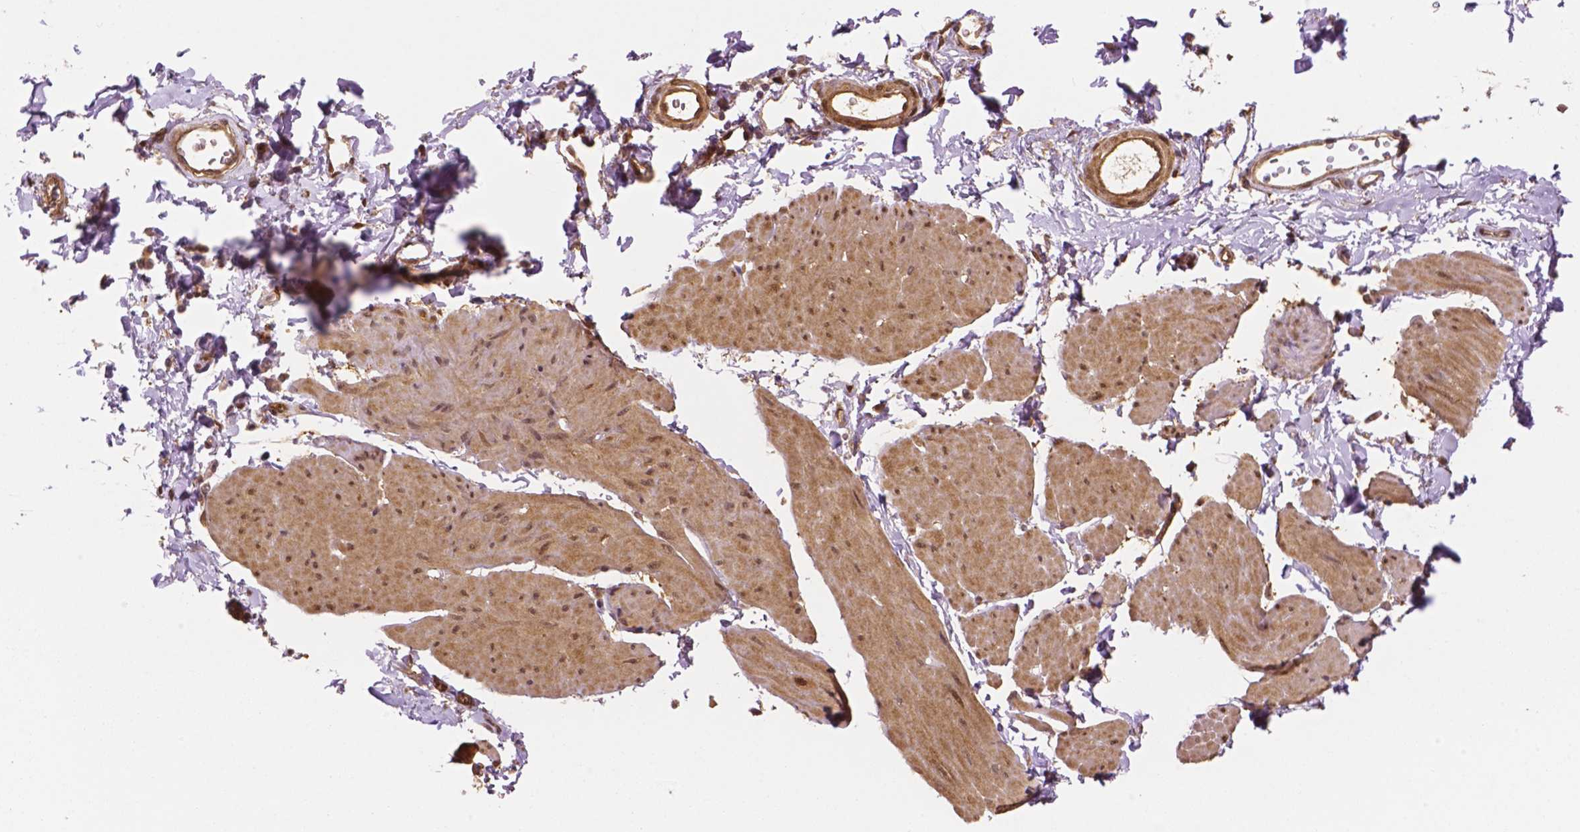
{"staining": {"intensity": "moderate", "quantity": ">75%", "location": "cytoplasmic/membranous,nuclear"}, "tissue": "smooth muscle", "cell_type": "Smooth muscle cells", "image_type": "normal", "snomed": [{"axis": "morphology", "description": "Normal tissue, NOS"}, {"axis": "topography", "description": "Adipose tissue"}, {"axis": "topography", "description": "Smooth muscle"}, {"axis": "topography", "description": "Peripheral nerve tissue"}], "caption": "Immunohistochemistry (DAB) staining of benign smooth muscle reveals moderate cytoplasmic/membranous,nuclear protein positivity in approximately >75% of smooth muscle cells.", "gene": "YAP1", "patient": {"sex": "male", "age": 83}}